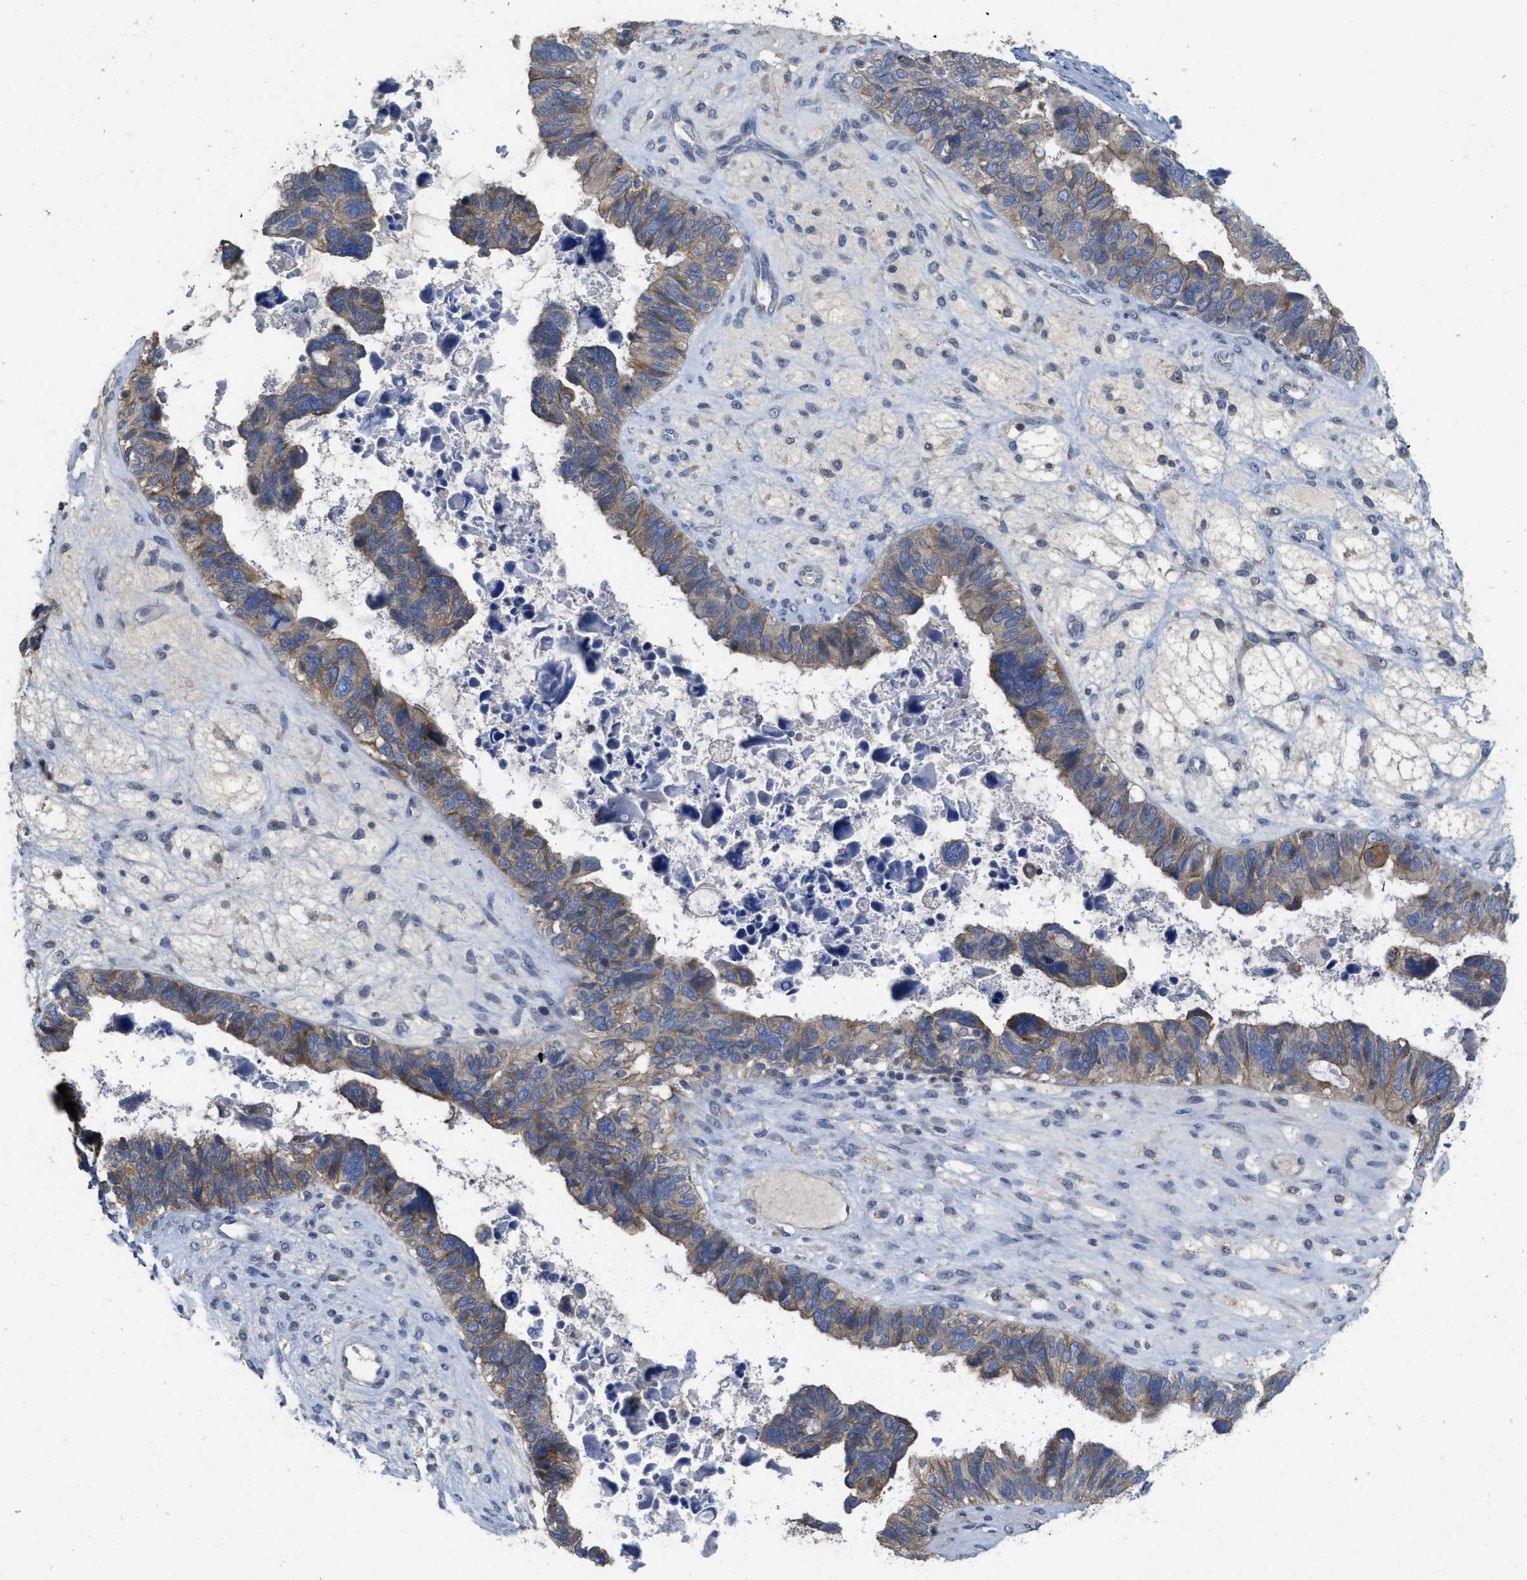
{"staining": {"intensity": "moderate", "quantity": ">75%", "location": "cytoplasmic/membranous"}, "tissue": "ovarian cancer", "cell_type": "Tumor cells", "image_type": "cancer", "snomed": [{"axis": "morphology", "description": "Cystadenocarcinoma, serous, NOS"}, {"axis": "topography", "description": "Ovary"}], "caption": "Ovarian serous cystadenocarcinoma stained with a brown dye exhibits moderate cytoplasmic/membranous positive staining in approximately >75% of tumor cells.", "gene": "SFXN2", "patient": {"sex": "female", "age": 79}}